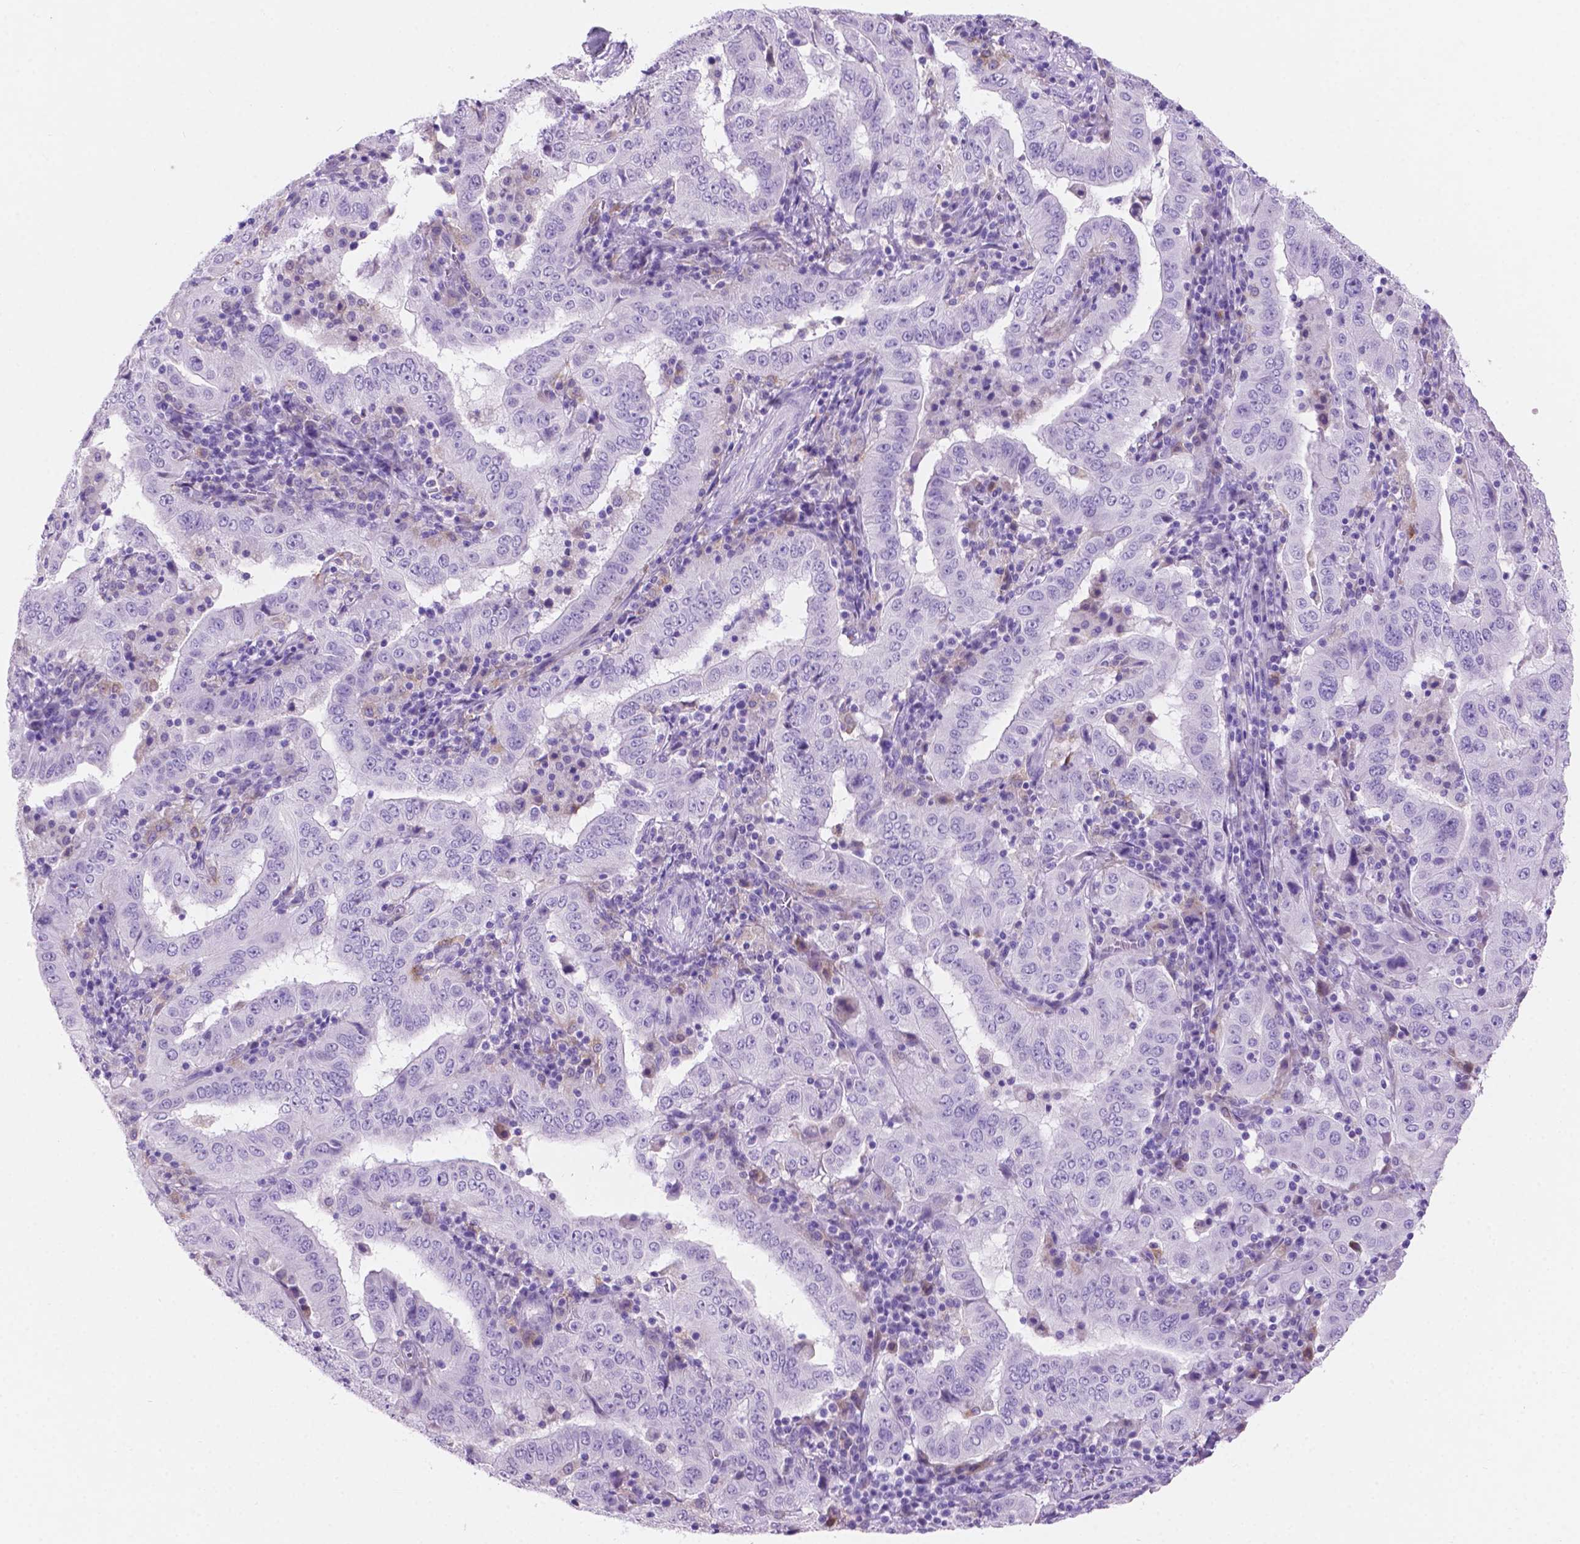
{"staining": {"intensity": "negative", "quantity": "none", "location": "none"}, "tissue": "pancreatic cancer", "cell_type": "Tumor cells", "image_type": "cancer", "snomed": [{"axis": "morphology", "description": "Adenocarcinoma, NOS"}, {"axis": "topography", "description": "Pancreas"}], "caption": "Immunohistochemistry histopathology image of pancreatic adenocarcinoma stained for a protein (brown), which shows no staining in tumor cells.", "gene": "GRIN2B", "patient": {"sex": "male", "age": 63}}